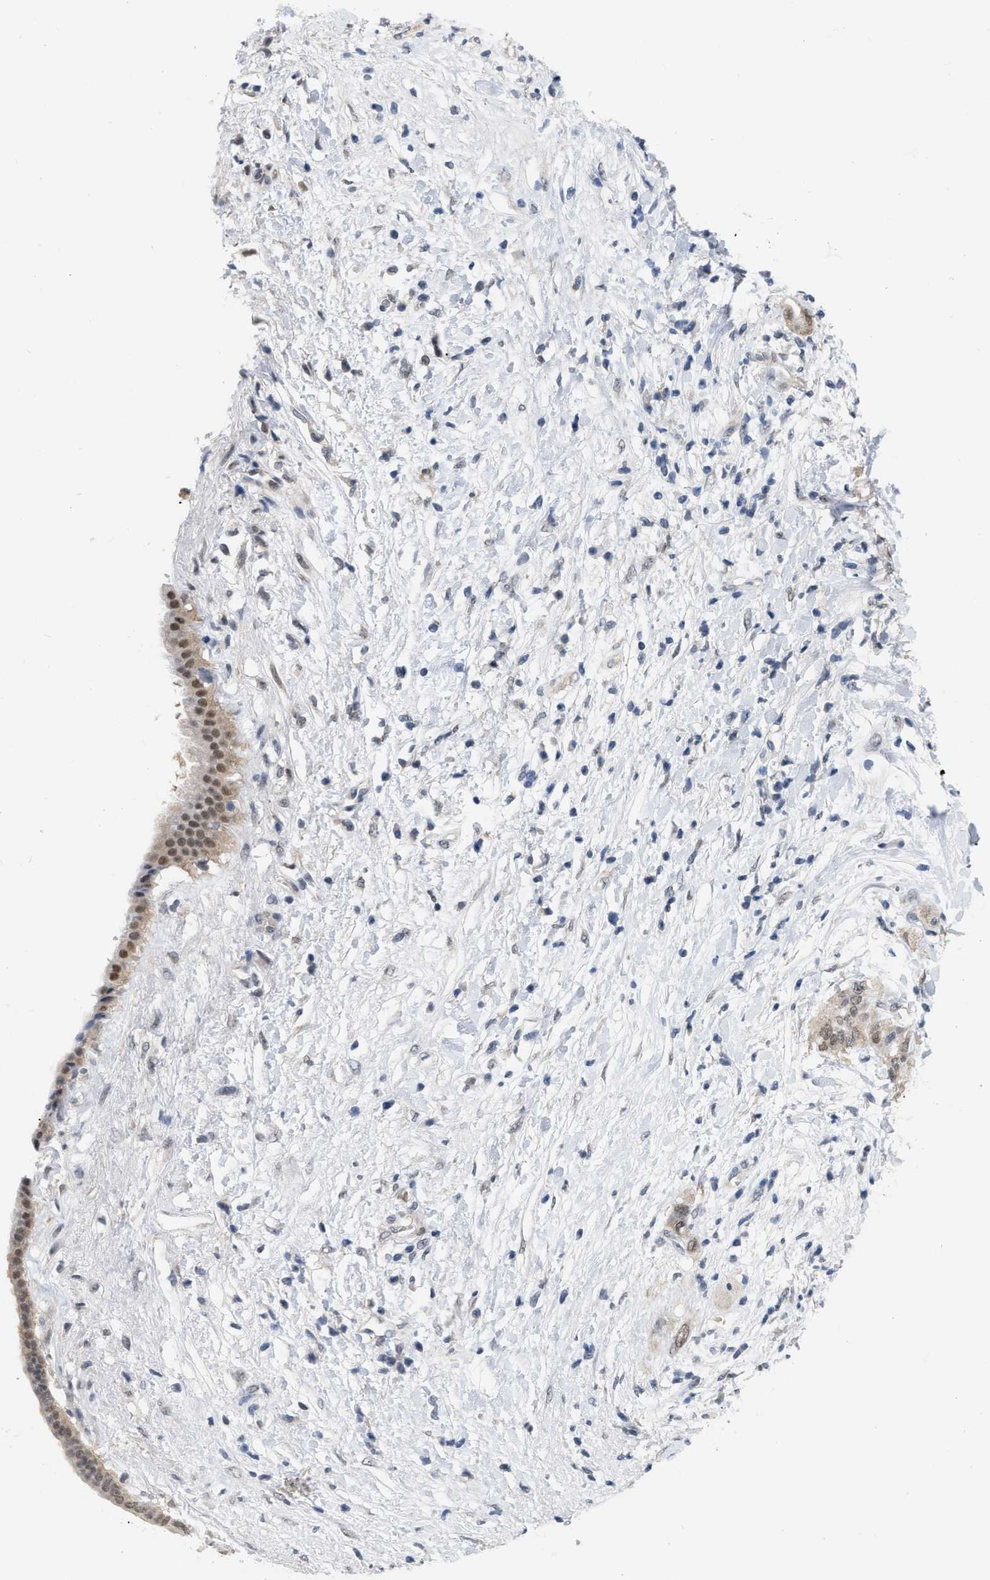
{"staining": {"intensity": "moderate", "quantity": "<25%", "location": "cytoplasmic/membranous,nuclear"}, "tissue": "pancreatic cancer", "cell_type": "Tumor cells", "image_type": "cancer", "snomed": [{"axis": "morphology", "description": "Adenocarcinoma, NOS"}, {"axis": "topography", "description": "Pancreas"}], "caption": "About <25% of tumor cells in adenocarcinoma (pancreatic) exhibit moderate cytoplasmic/membranous and nuclear protein positivity as visualized by brown immunohistochemical staining.", "gene": "RUVBL1", "patient": {"sex": "female", "age": 56}}